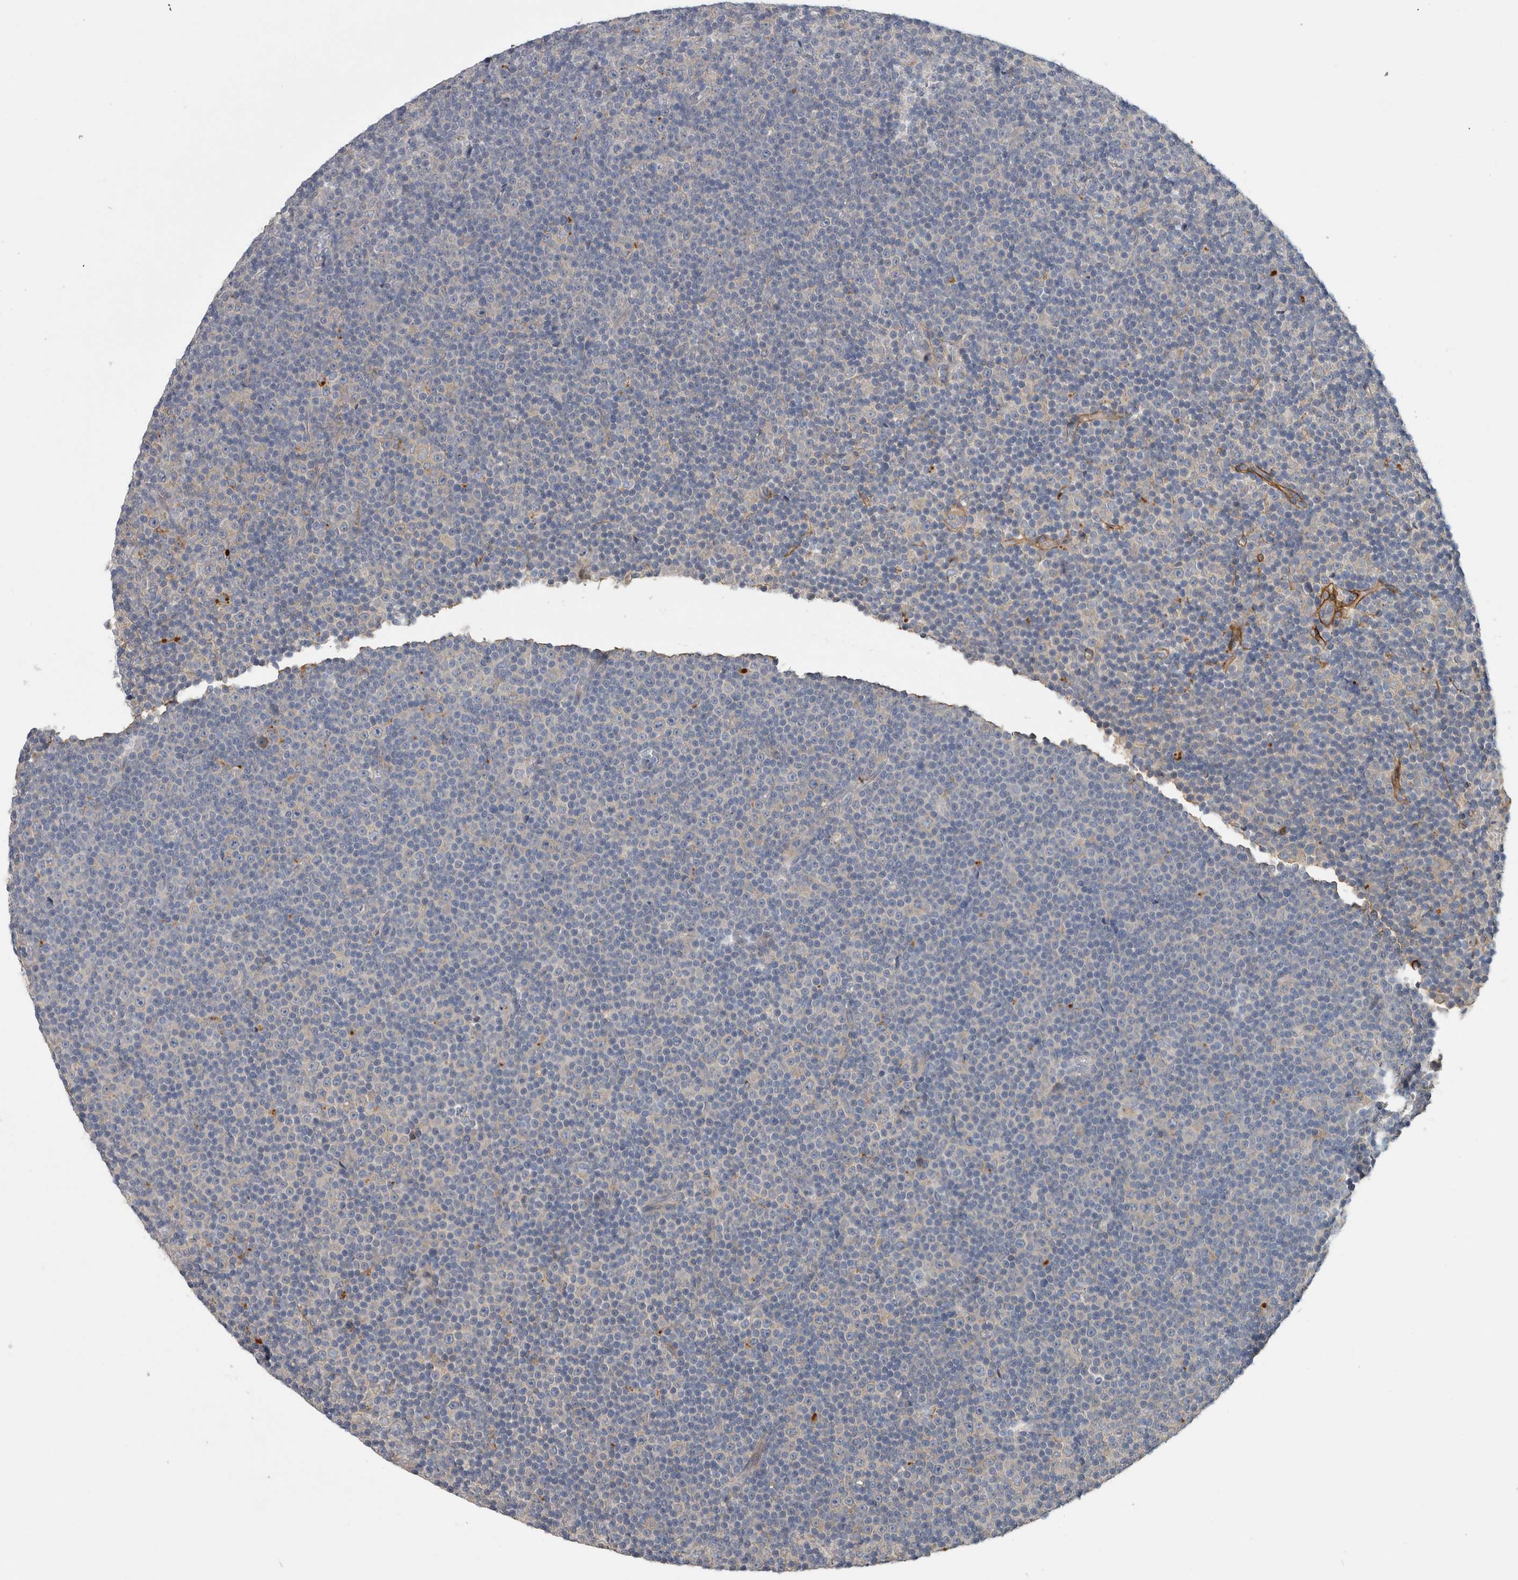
{"staining": {"intensity": "negative", "quantity": "none", "location": "none"}, "tissue": "lymphoma", "cell_type": "Tumor cells", "image_type": "cancer", "snomed": [{"axis": "morphology", "description": "Malignant lymphoma, non-Hodgkin's type, Low grade"}, {"axis": "topography", "description": "Lymph node"}], "caption": "IHC image of human lymphoma stained for a protein (brown), which exhibits no positivity in tumor cells.", "gene": "ATXN2", "patient": {"sex": "female", "age": 67}}